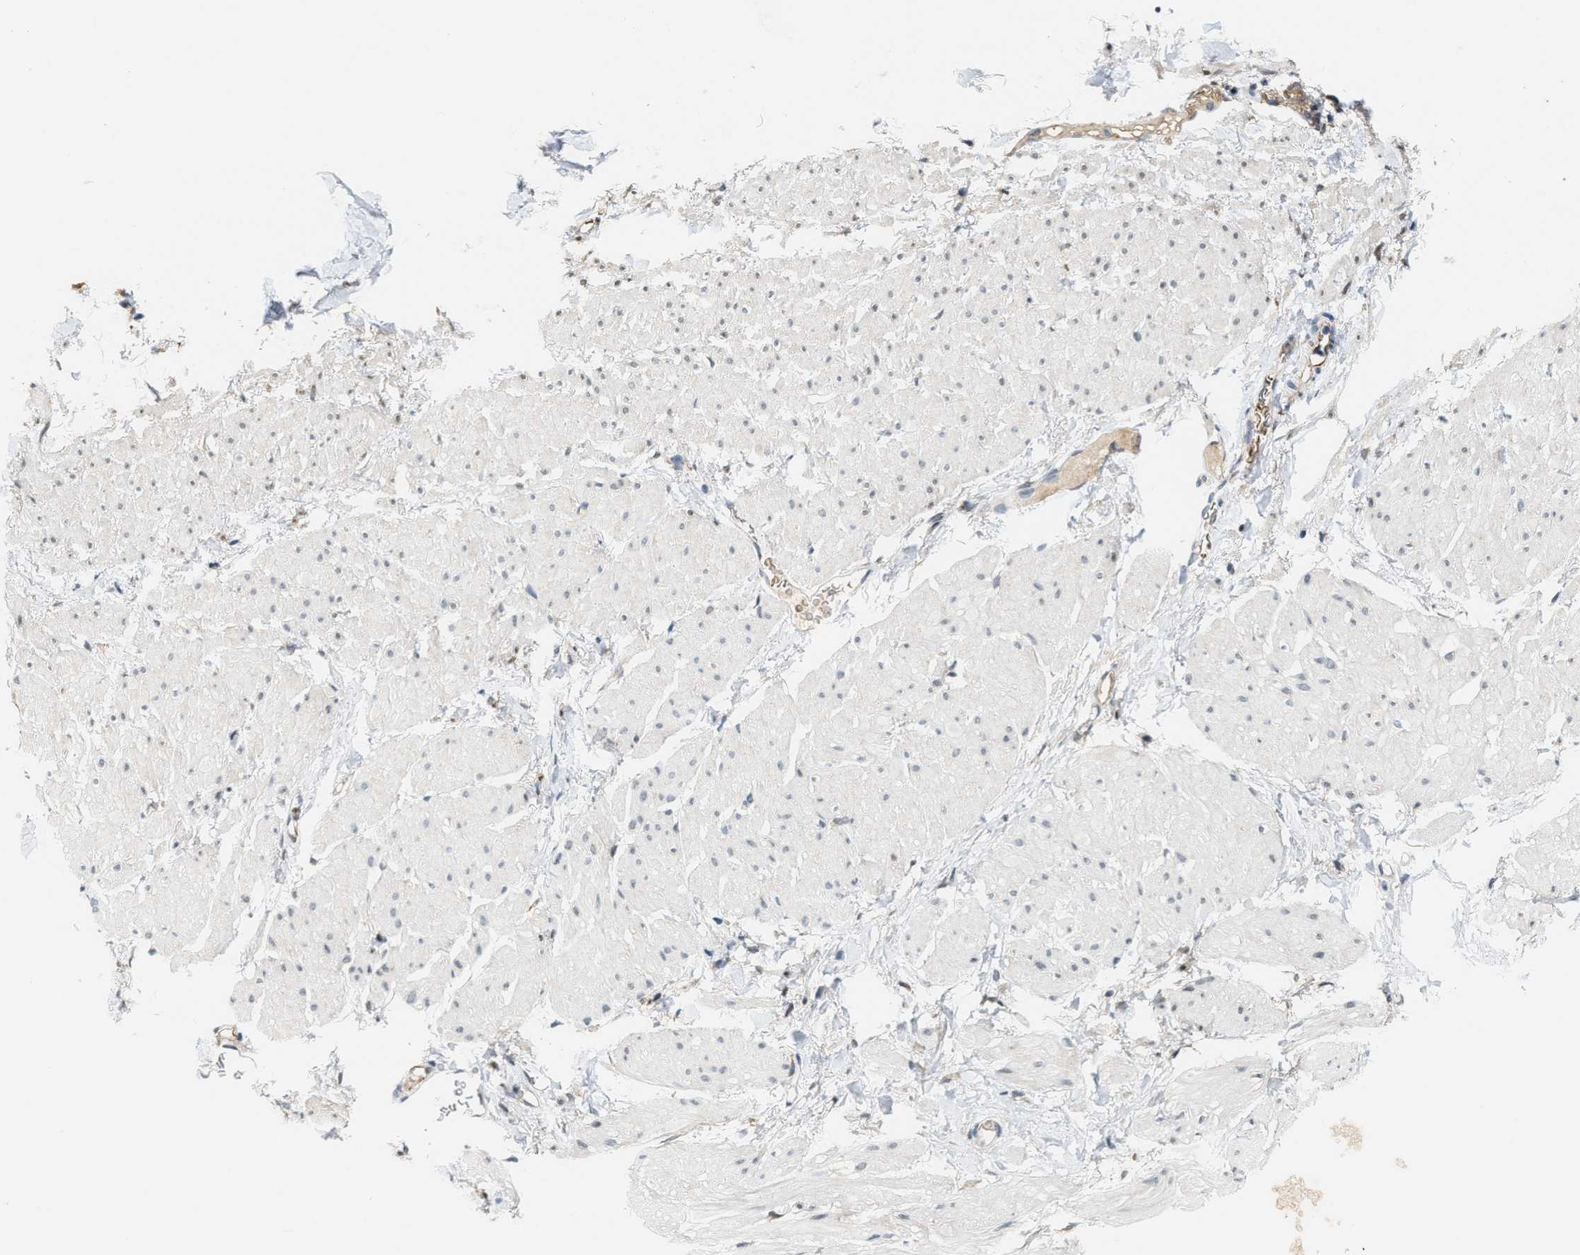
{"staining": {"intensity": "negative", "quantity": "none", "location": "none"}, "tissue": "smooth muscle", "cell_type": "Smooth muscle cells", "image_type": "normal", "snomed": [{"axis": "morphology", "description": "Normal tissue, NOS"}, {"axis": "topography", "description": "Smooth muscle"}], "caption": "Photomicrograph shows no protein staining in smooth muscle cells of normal smooth muscle. (Brightfield microscopy of DAB (3,3'-diaminobenzidine) immunohistochemistry (IHC) at high magnification).", "gene": "KIF24", "patient": {"sex": "male", "age": 16}}